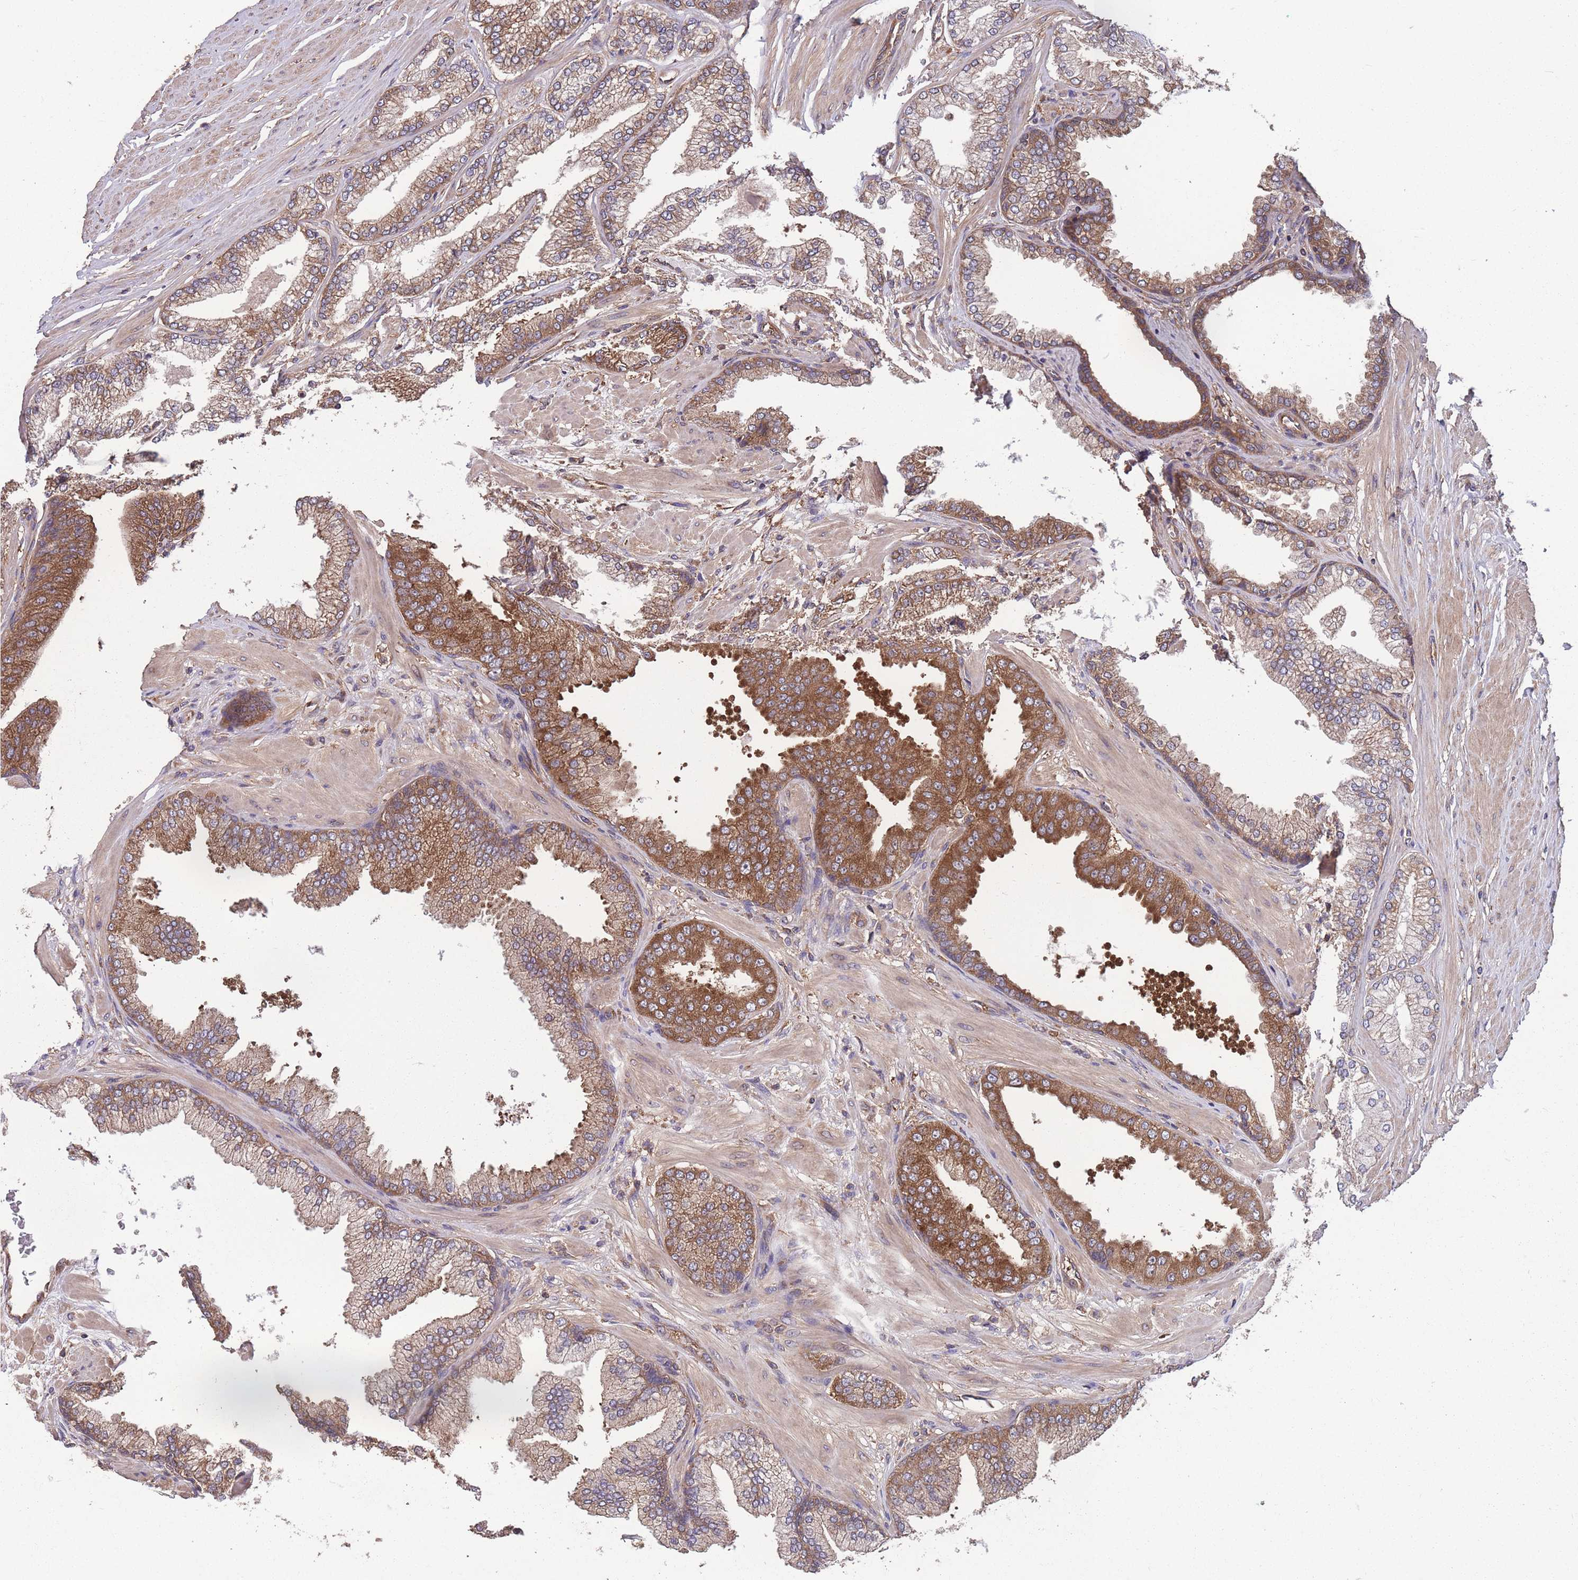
{"staining": {"intensity": "moderate", "quantity": ">75%", "location": "cytoplasmic/membranous"}, "tissue": "prostate cancer", "cell_type": "Tumor cells", "image_type": "cancer", "snomed": [{"axis": "morphology", "description": "Adenocarcinoma, Low grade"}, {"axis": "topography", "description": "Prostate"}], "caption": "Moderate cytoplasmic/membranous positivity is identified in approximately >75% of tumor cells in prostate cancer (low-grade adenocarcinoma). (IHC, brightfield microscopy, high magnification).", "gene": "ZPR1", "patient": {"sex": "male", "age": 55}}